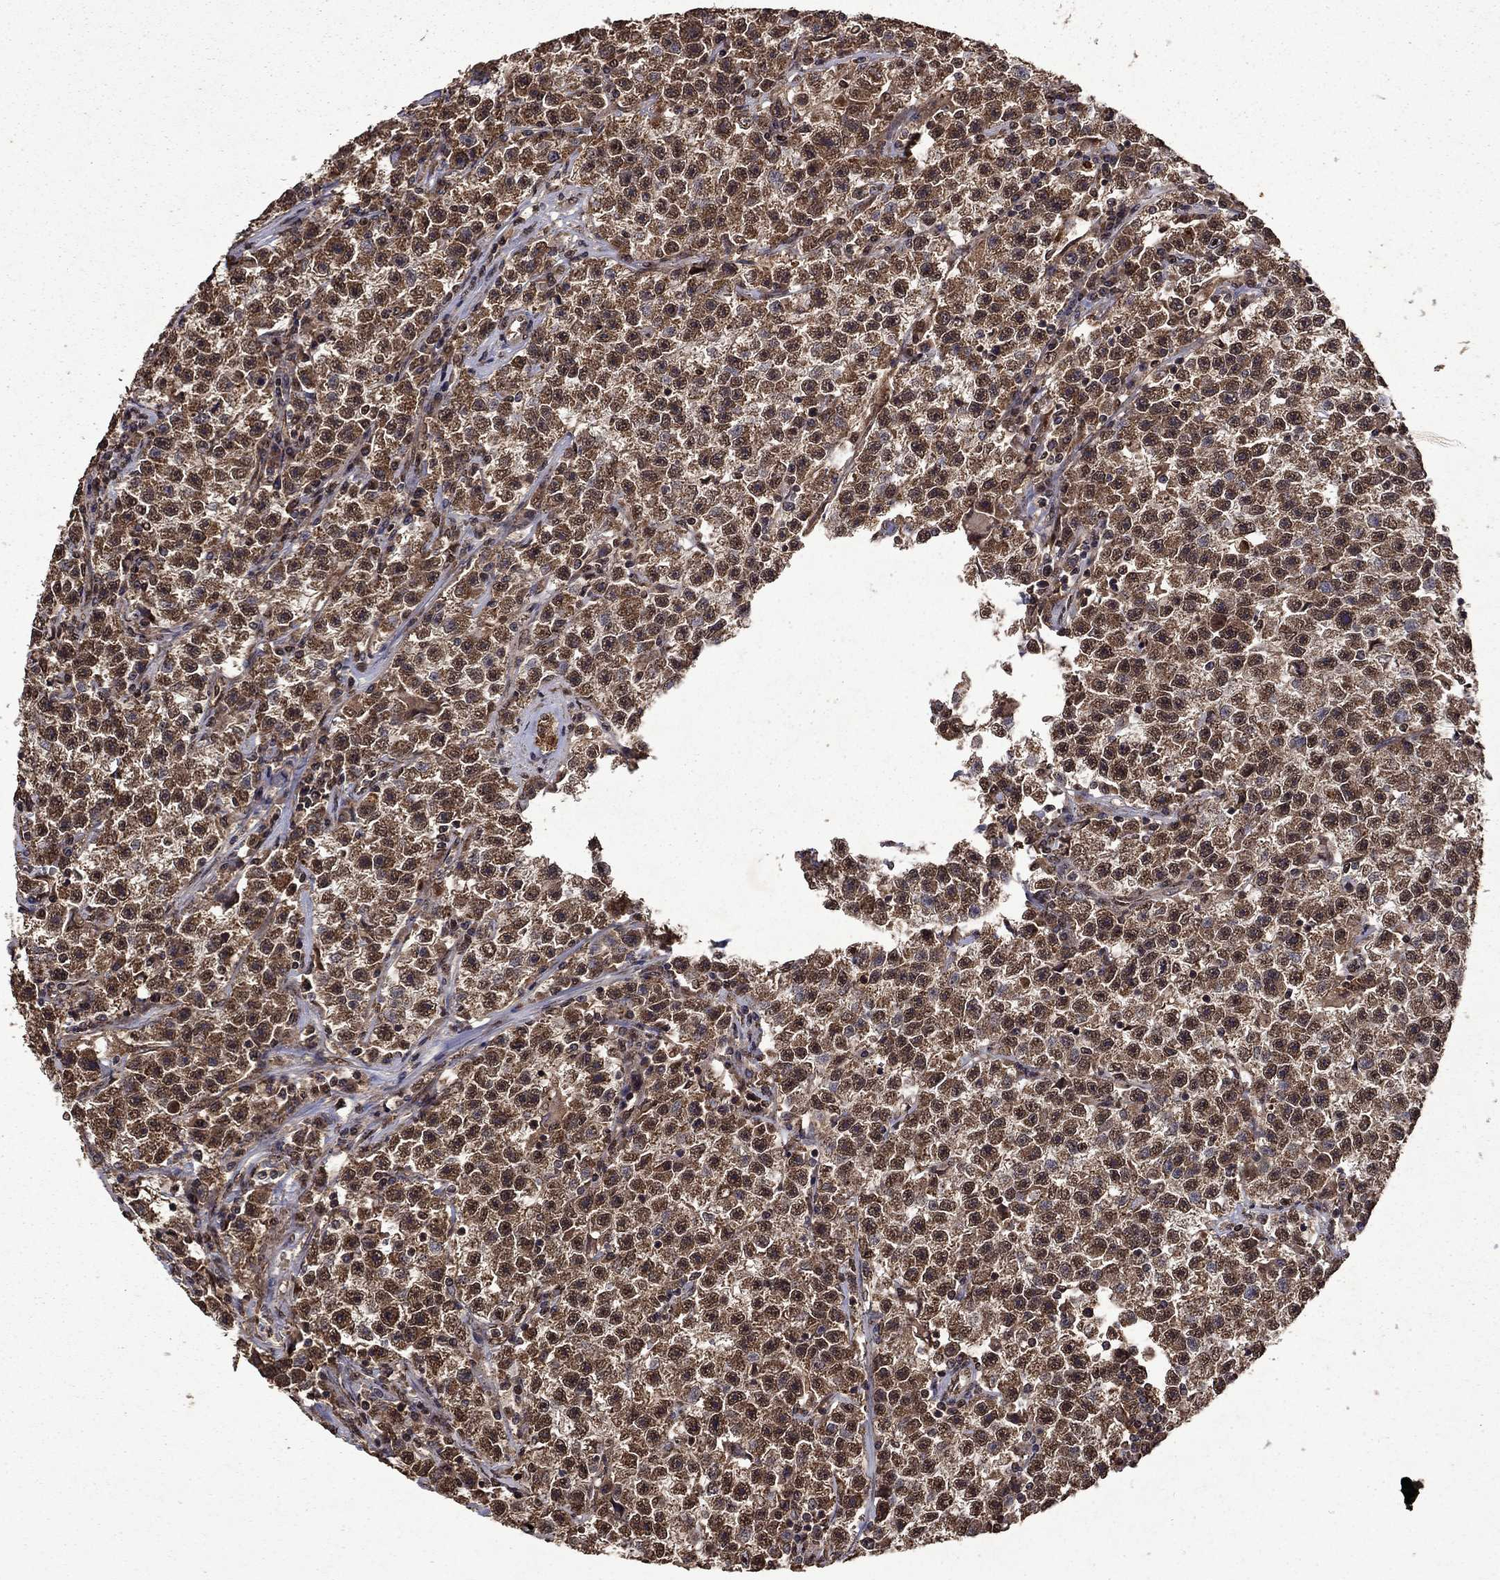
{"staining": {"intensity": "strong", "quantity": ">75%", "location": "cytoplasmic/membranous,nuclear"}, "tissue": "testis cancer", "cell_type": "Tumor cells", "image_type": "cancer", "snomed": [{"axis": "morphology", "description": "Seminoma, NOS"}, {"axis": "topography", "description": "Testis"}], "caption": "Immunohistochemical staining of testis cancer (seminoma) shows high levels of strong cytoplasmic/membranous and nuclear positivity in about >75% of tumor cells.", "gene": "ITM2B", "patient": {"sex": "male", "age": 22}}